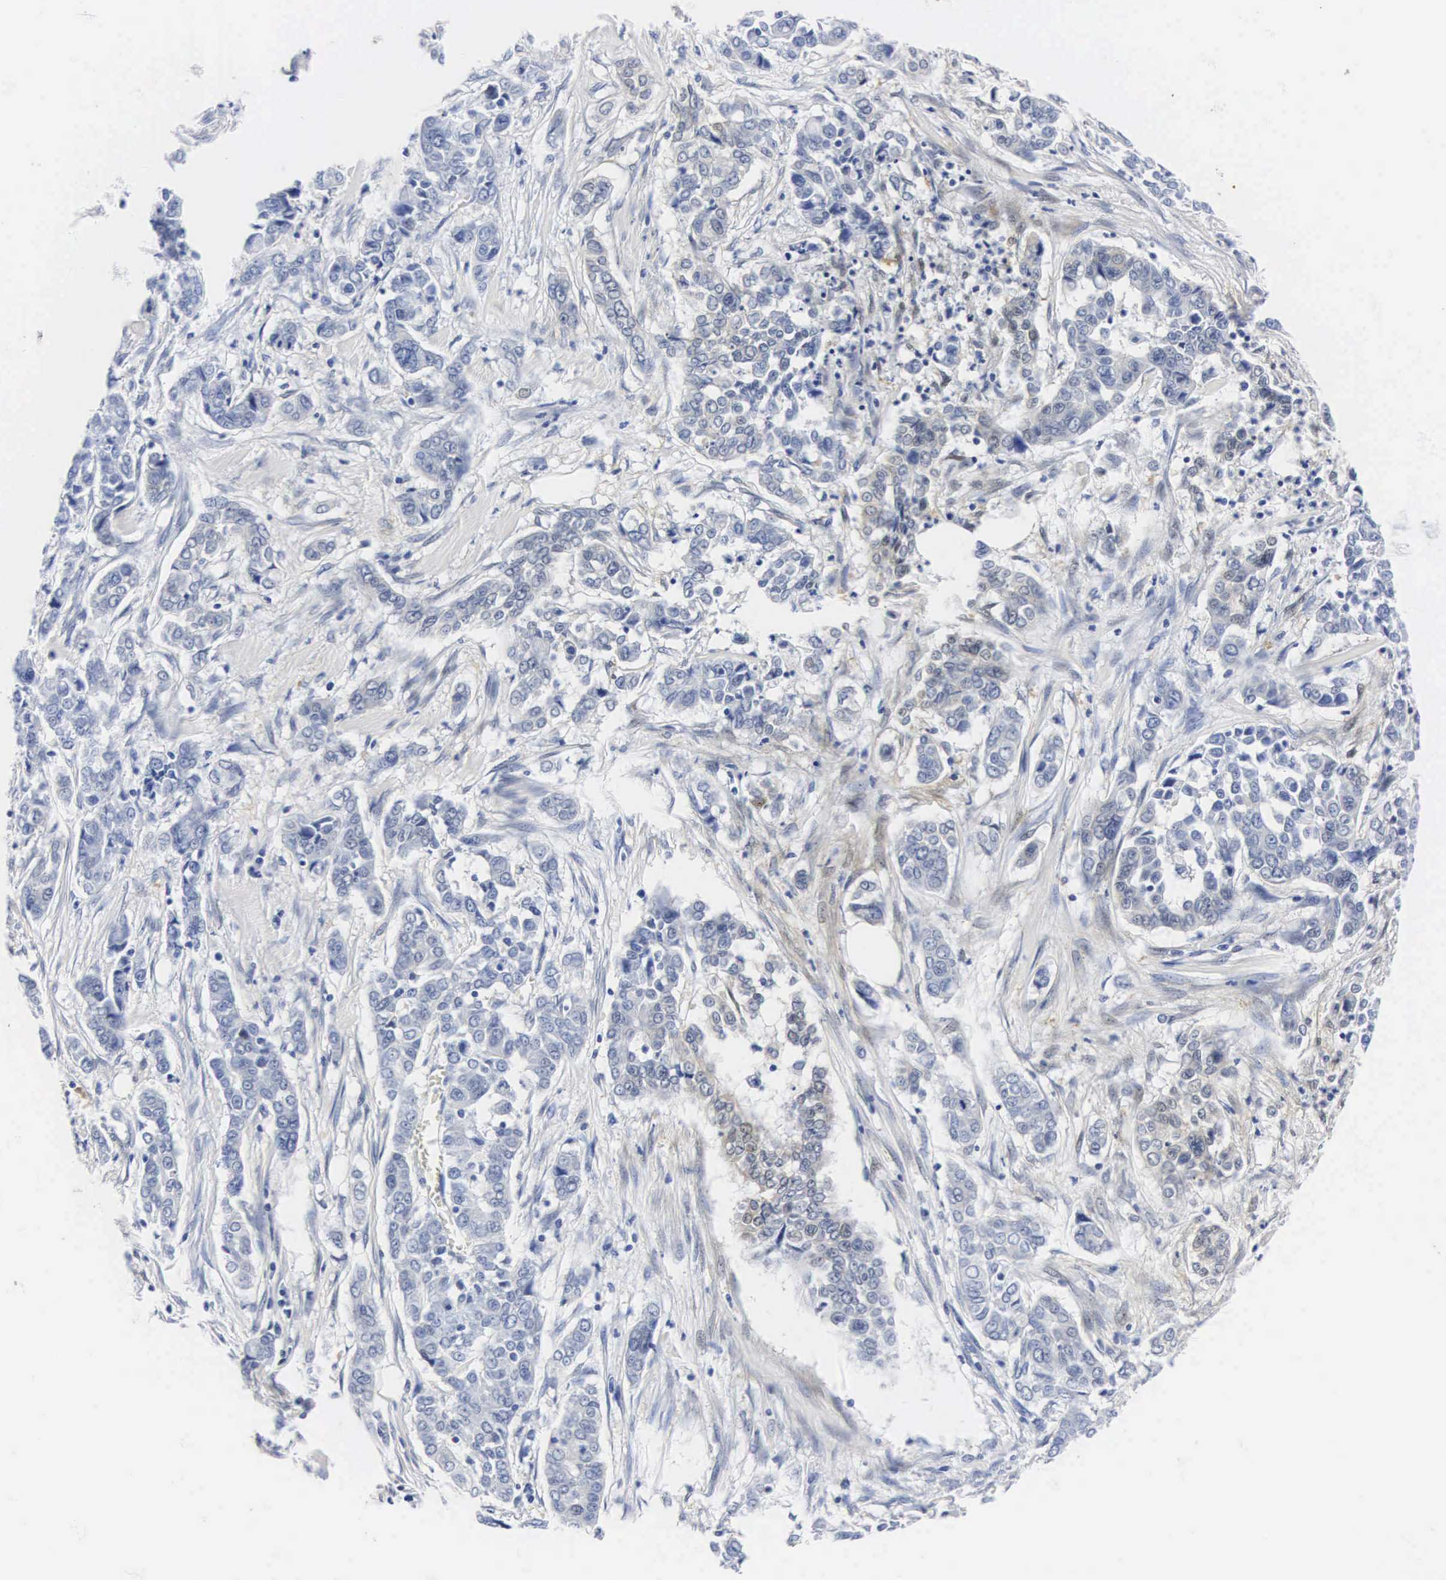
{"staining": {"intensity": "negative", "quantity": "none", "location": "none"}, "tissue": "pancreatic cancer", "cell_type": "Tumor cells", "image_type": "cancer", "snomed": [{"axis": "morphology", "description": "Adenocarcinoma, NOS"}, {"axis": "topography", "description": "Pancreas"}], "caption": "Tumor cells show no significant protein staining in pancreatic cancer (adenocarcinoma).", "gene": "ENO2", "patient": {"sex": "female", "age": 52}}